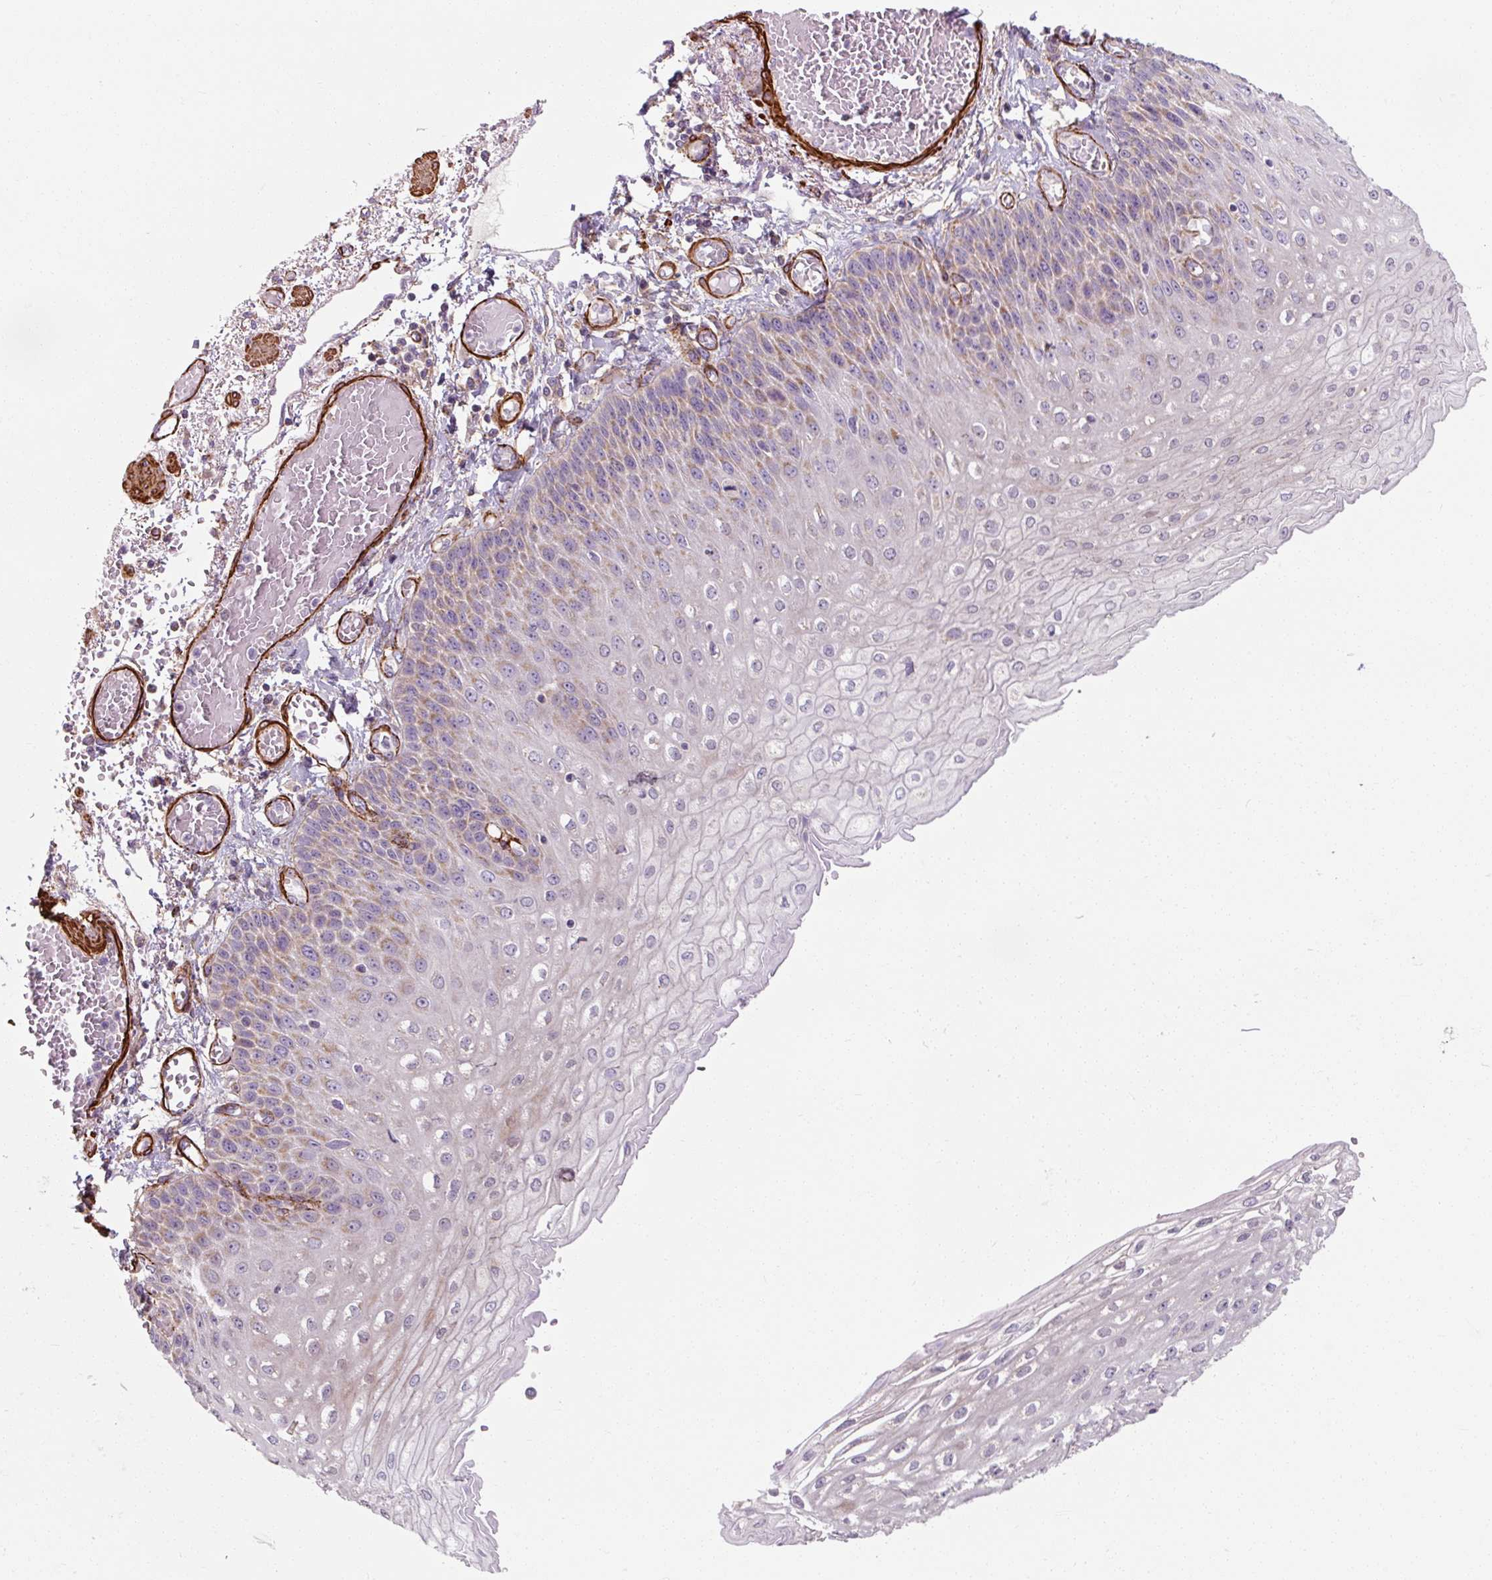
{"staining": {"intensity": "moderate", "quantity": "25%-75%", "location": "cytoplasmic/membranous"}, "tissue": "esophagus", "cell_type": "Squamous epithelial cells", "image_type": "normal", "snomed": [{"axis": "morphology", "description": "Normal tissue, NOS"}, {"axis": "morphology", "description": "Adenocarcinoma, NOS"}, {"axis": "topography", "description": "Esophagus"}], "caption": "Moderate cytoplasmic/membranous protein staining is identified in approximately 25%-75% of squamous epithelial cells in esophagus. The protein of interest is stained brown, and the nuclei are stained in blue (DAB IHC with brightfield microscopy, high magnification).", "gene": "MRPS5", "patient": {"sex": "male", "age": 81}}